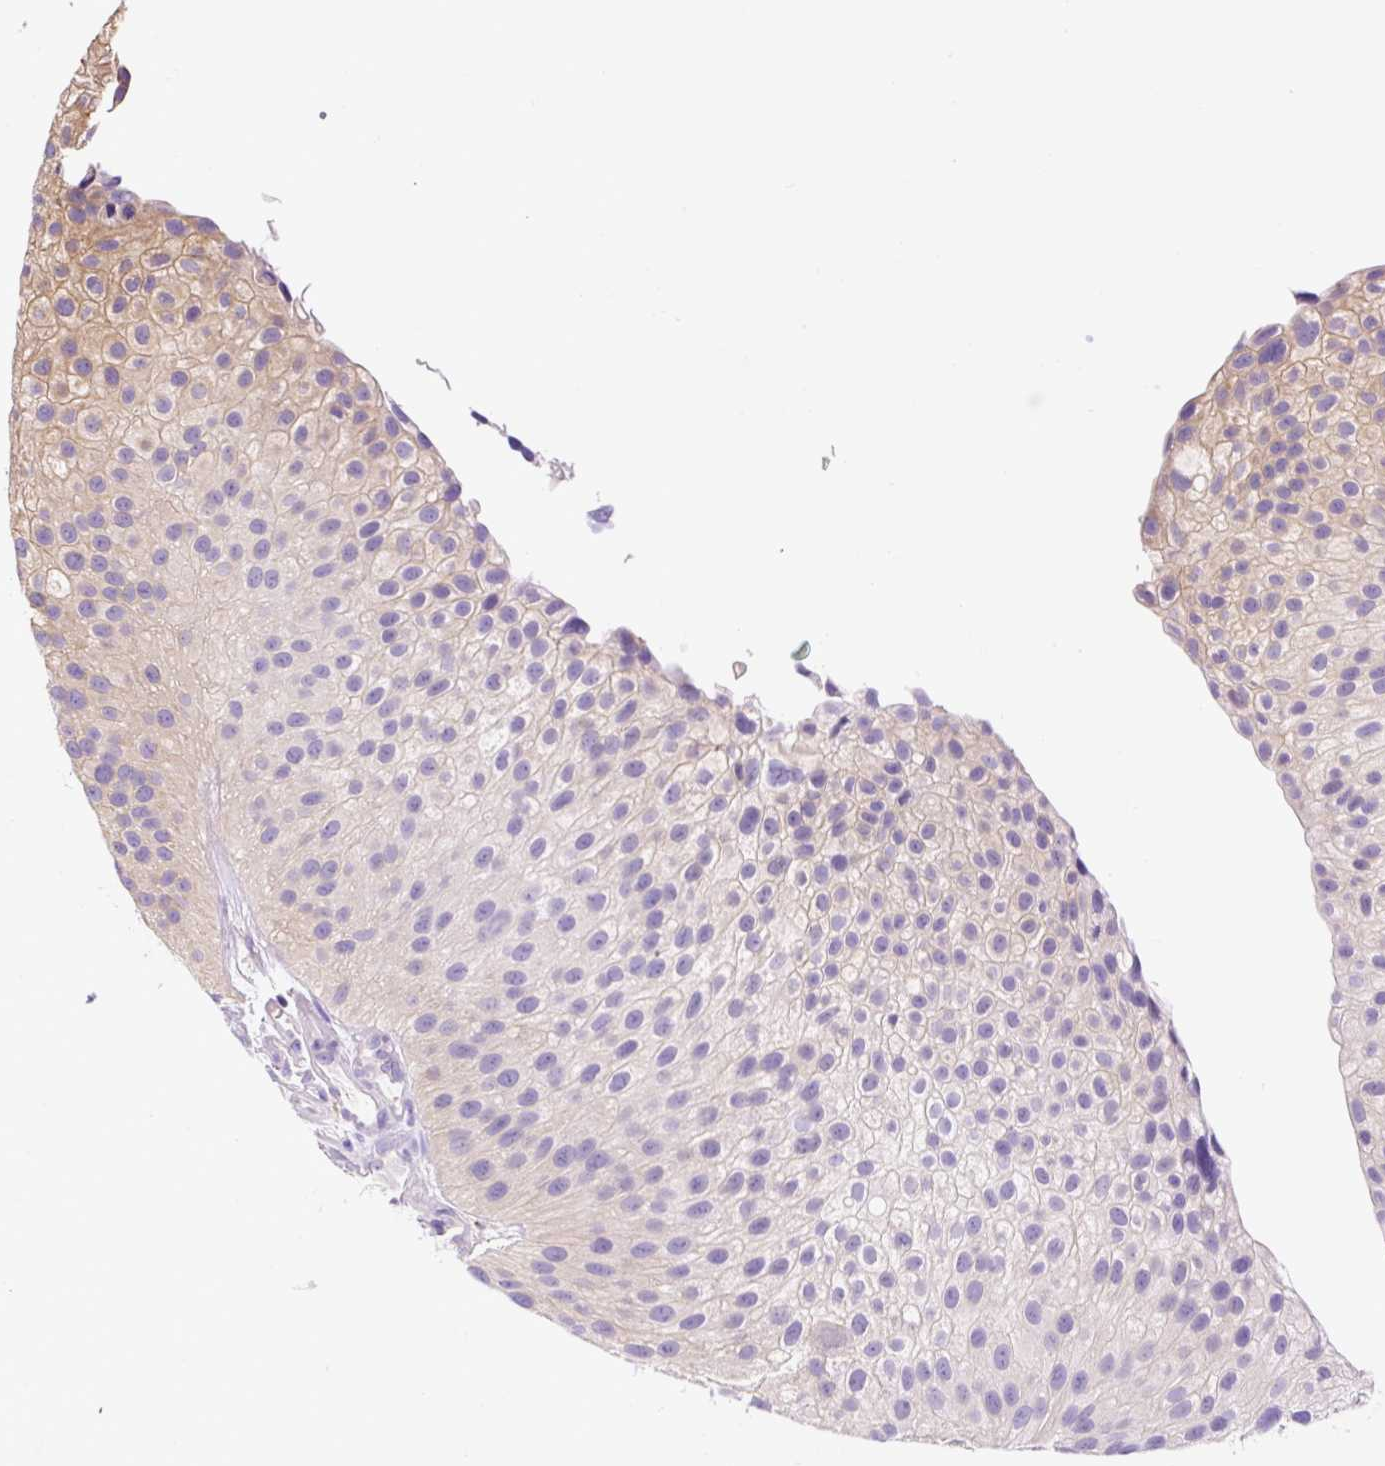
{"staining": {"intensity": "negative", "quantity": "none", "location": "none"}, "tissue": "urothelial cancer", "cell_type": "Tumor cells", "image_type": "cancer", "snomed": [{"axis": "morphology", "description": "Urothelial carcinoma, NOS"}, {"axis": "topography", "description": "Urinary bladder"}], "caption": "Immunohistochemistry micrograph of neoplastic tissue: human transitional cell carcinoma stained with DAB shows no significant protein expression in tumor cells.", "gene": "CCDC28A", "patient": {"sex": "male", "age": 87}}